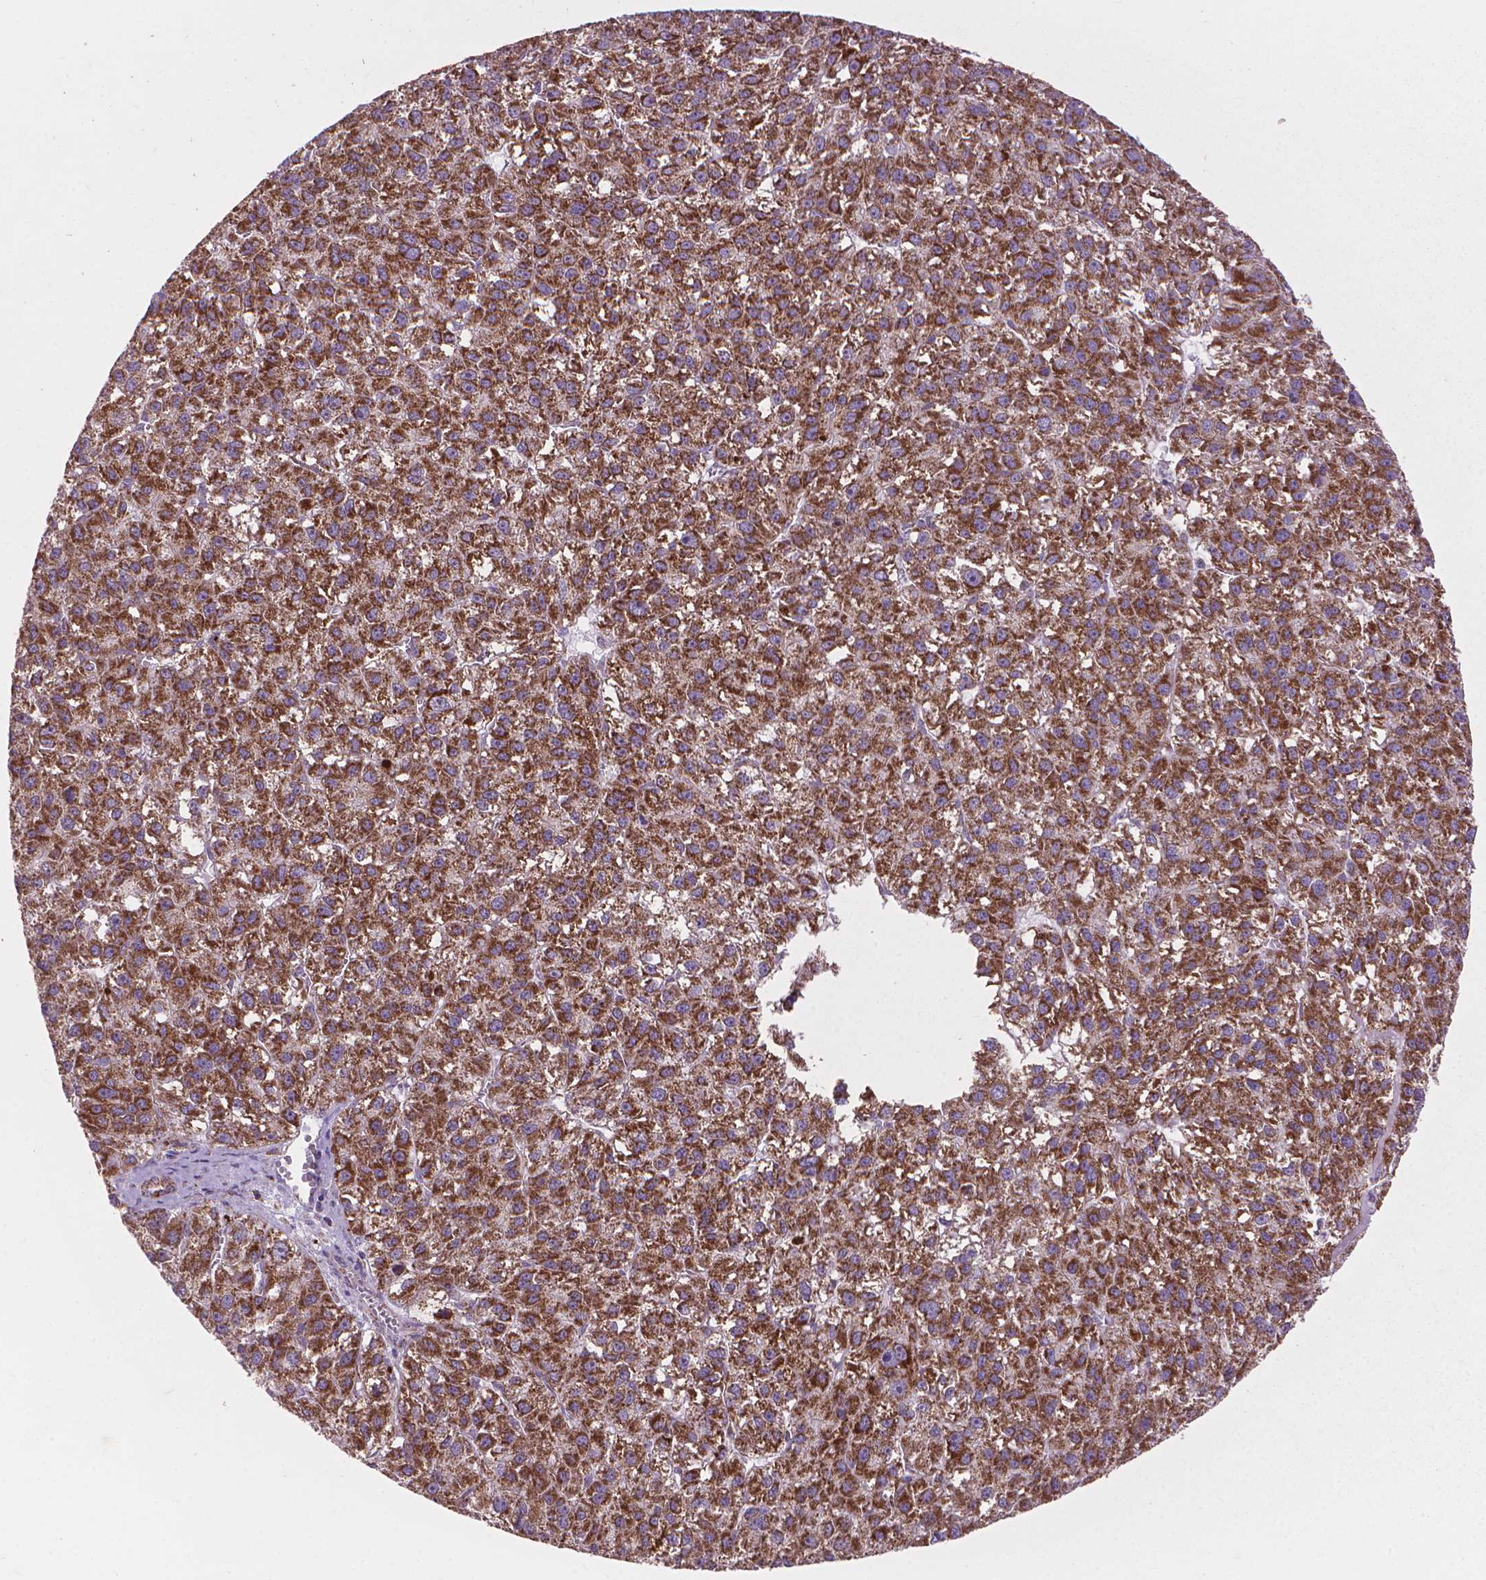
{"staining": {"intensity": "strong", "quantity": ">75%", "location": "cytoplasmic/membranous"}, "tissue": "liver cancer", "cell_type": "Tumor cells", "image_type": "cancer", "snomed": [{"axis": "morphology", "description": "Carcinoma, Hepatocellular, NOS"}, {"axis": "topography", "description": "Liver"}], "caption": "Tumor cells exhibit high levels of strong cytoplasmic/membranous expression in about >75% of cells in liver cancer (hepatocellular carcinoma).", "gene": "VDAC1", "patient": {"sex": "female", "age": 70}}